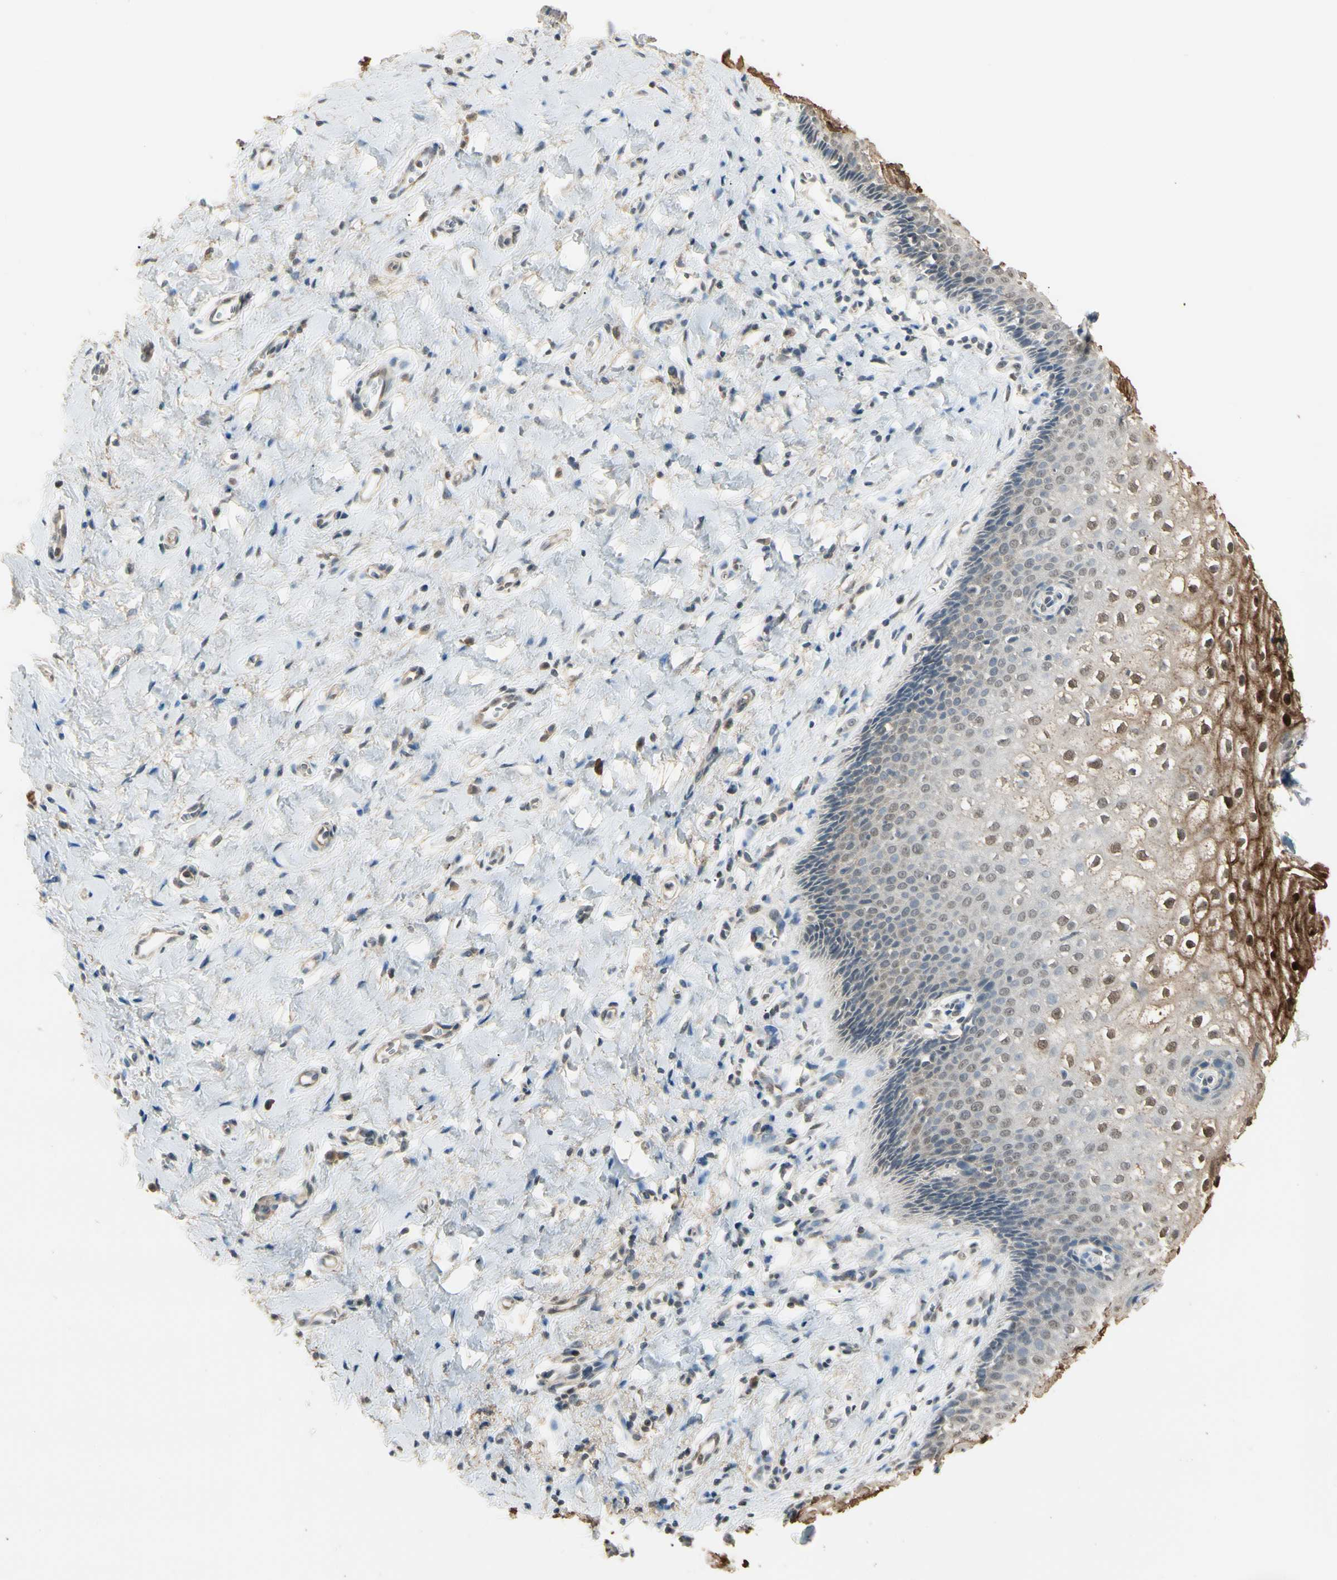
{"staining": {"intensity": "strong", "quantity": "25%-75%", "location": "cytoplasmic/membranous,nuclear"}, "tissue": "vagina", "cell_type": "Squamous epithelial cells", "image_type": "normal", "snomed": [{"axis": "morphology", "description": "Normal tissue, NOS"}, {"axis": "topography", "description": "Soft tissue"}, {"axis": "topography", "description": "Vagina"}], "caption": "Vagina stained with DAB immunohistochemistry (IHC) shows high levels of strong cytoplasmic/membranous,nuclear expression in about 25%-75% of squamous epithelial cells.", "gene": "SGCA", "patient": {"sex": "female", "age": 61}}